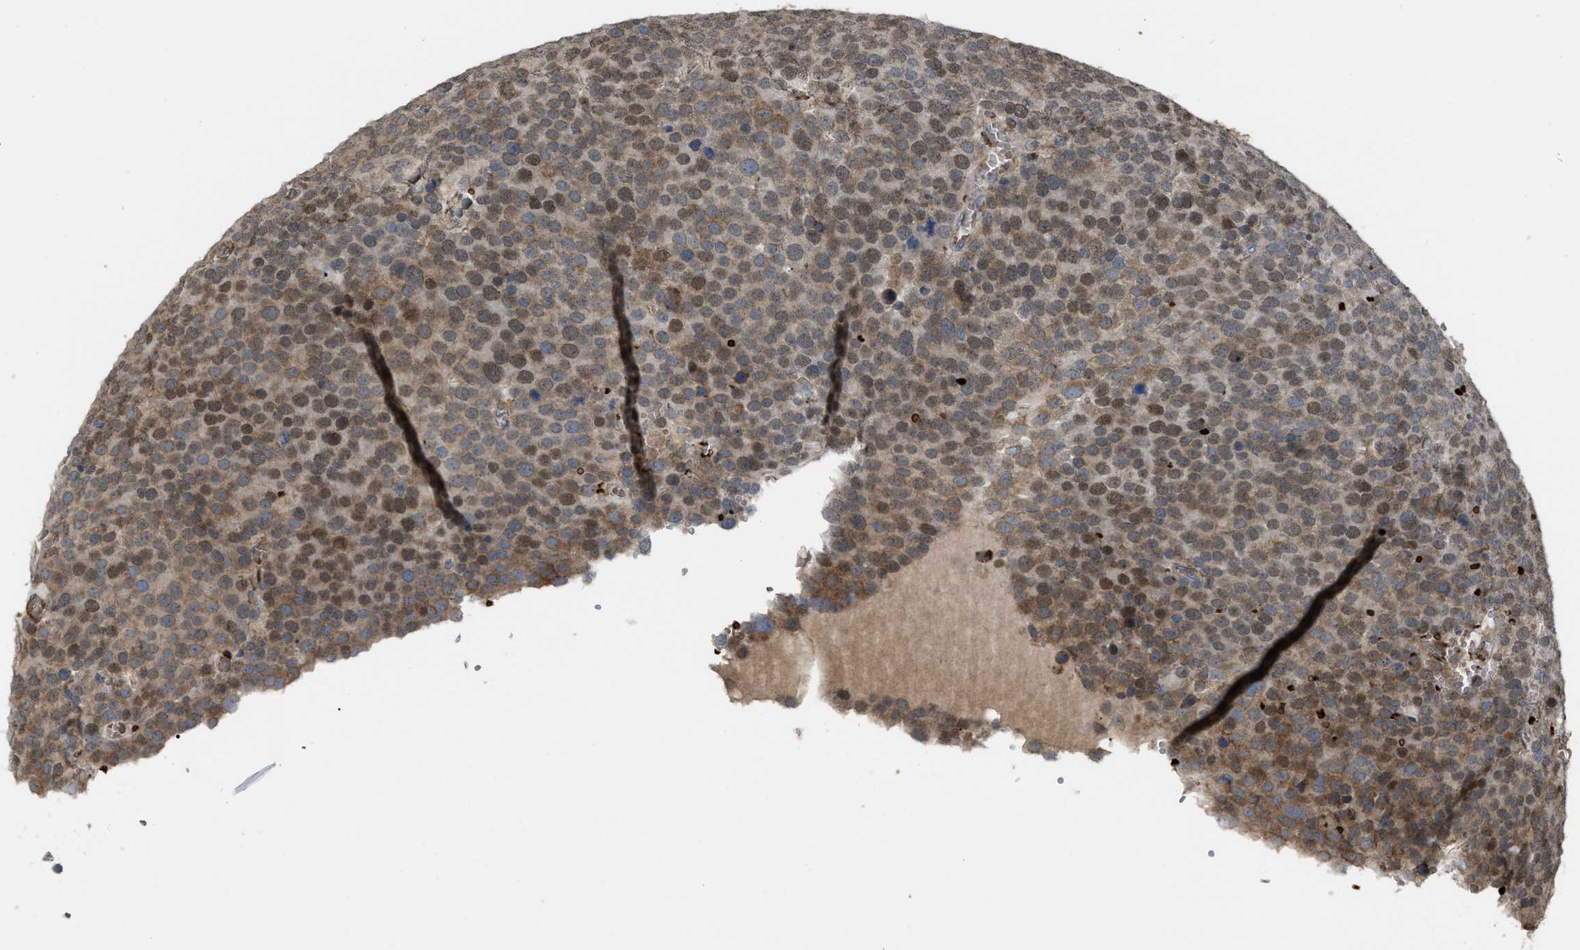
{"staining": {"intensity": "moderate", "quantity": ">75%", "location": "cytoplasmic/membranous,nuclear"}, "tissue": "testis cancer", "cell_type": "Tumor cells", "image_type": "cancer", "snomed": [{"axis": "morphology", "description": "Normal tissue, NOS"}, {"axis": "morphology", "description": "Seminoma, NOS"}, {"axis": "topography", "description": "Testis"}], "caption": "Immunohistochemistry (DAB) staining of testis cancer (seminoma) demonstrates moderate cytoplasmic/membranous and nuclear protein staining in approximately >75% of tumor cells.", "gene": "SELENOM", "patient": {"sex": "male", "age": 71}}